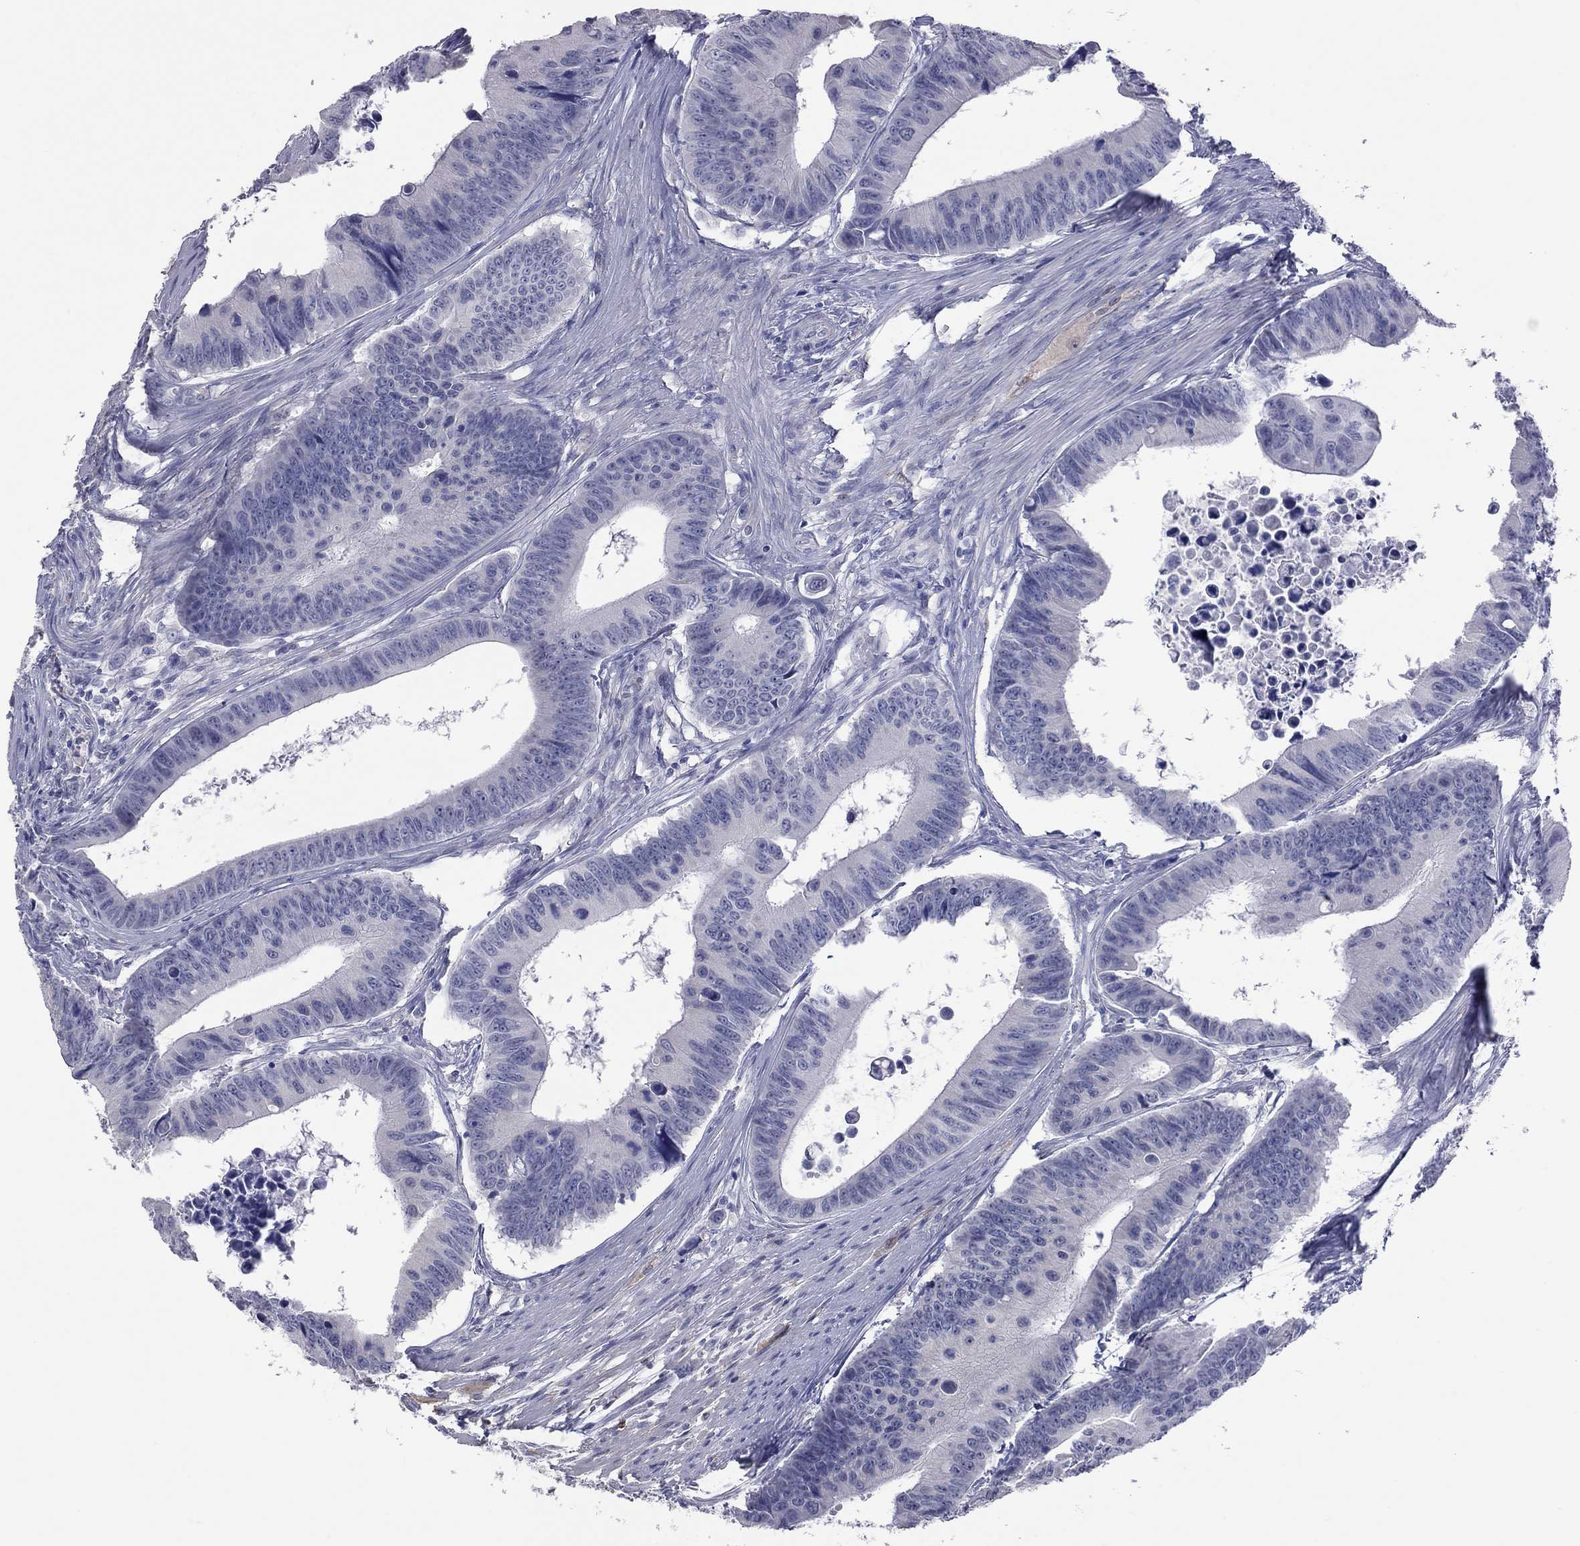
{"staining": {"intensity": "negative", "quantity": "none", "location": "none"}, "tissue": "colorectal cancer", "cell_type": "Tumor cells", "image_type": "cancer", "snomed": [{"axis": "morphology", "description": "Adenocarcinoma, NOS"}, {"axis": "topography", "description": "Colon"}], "caption": "Protein analysis of adenocarcinoma (colorectal) exhibits no significant staining in tumor cells.", "gene": "HYLS1", "patient": {"sex": "female", "age": 87}}